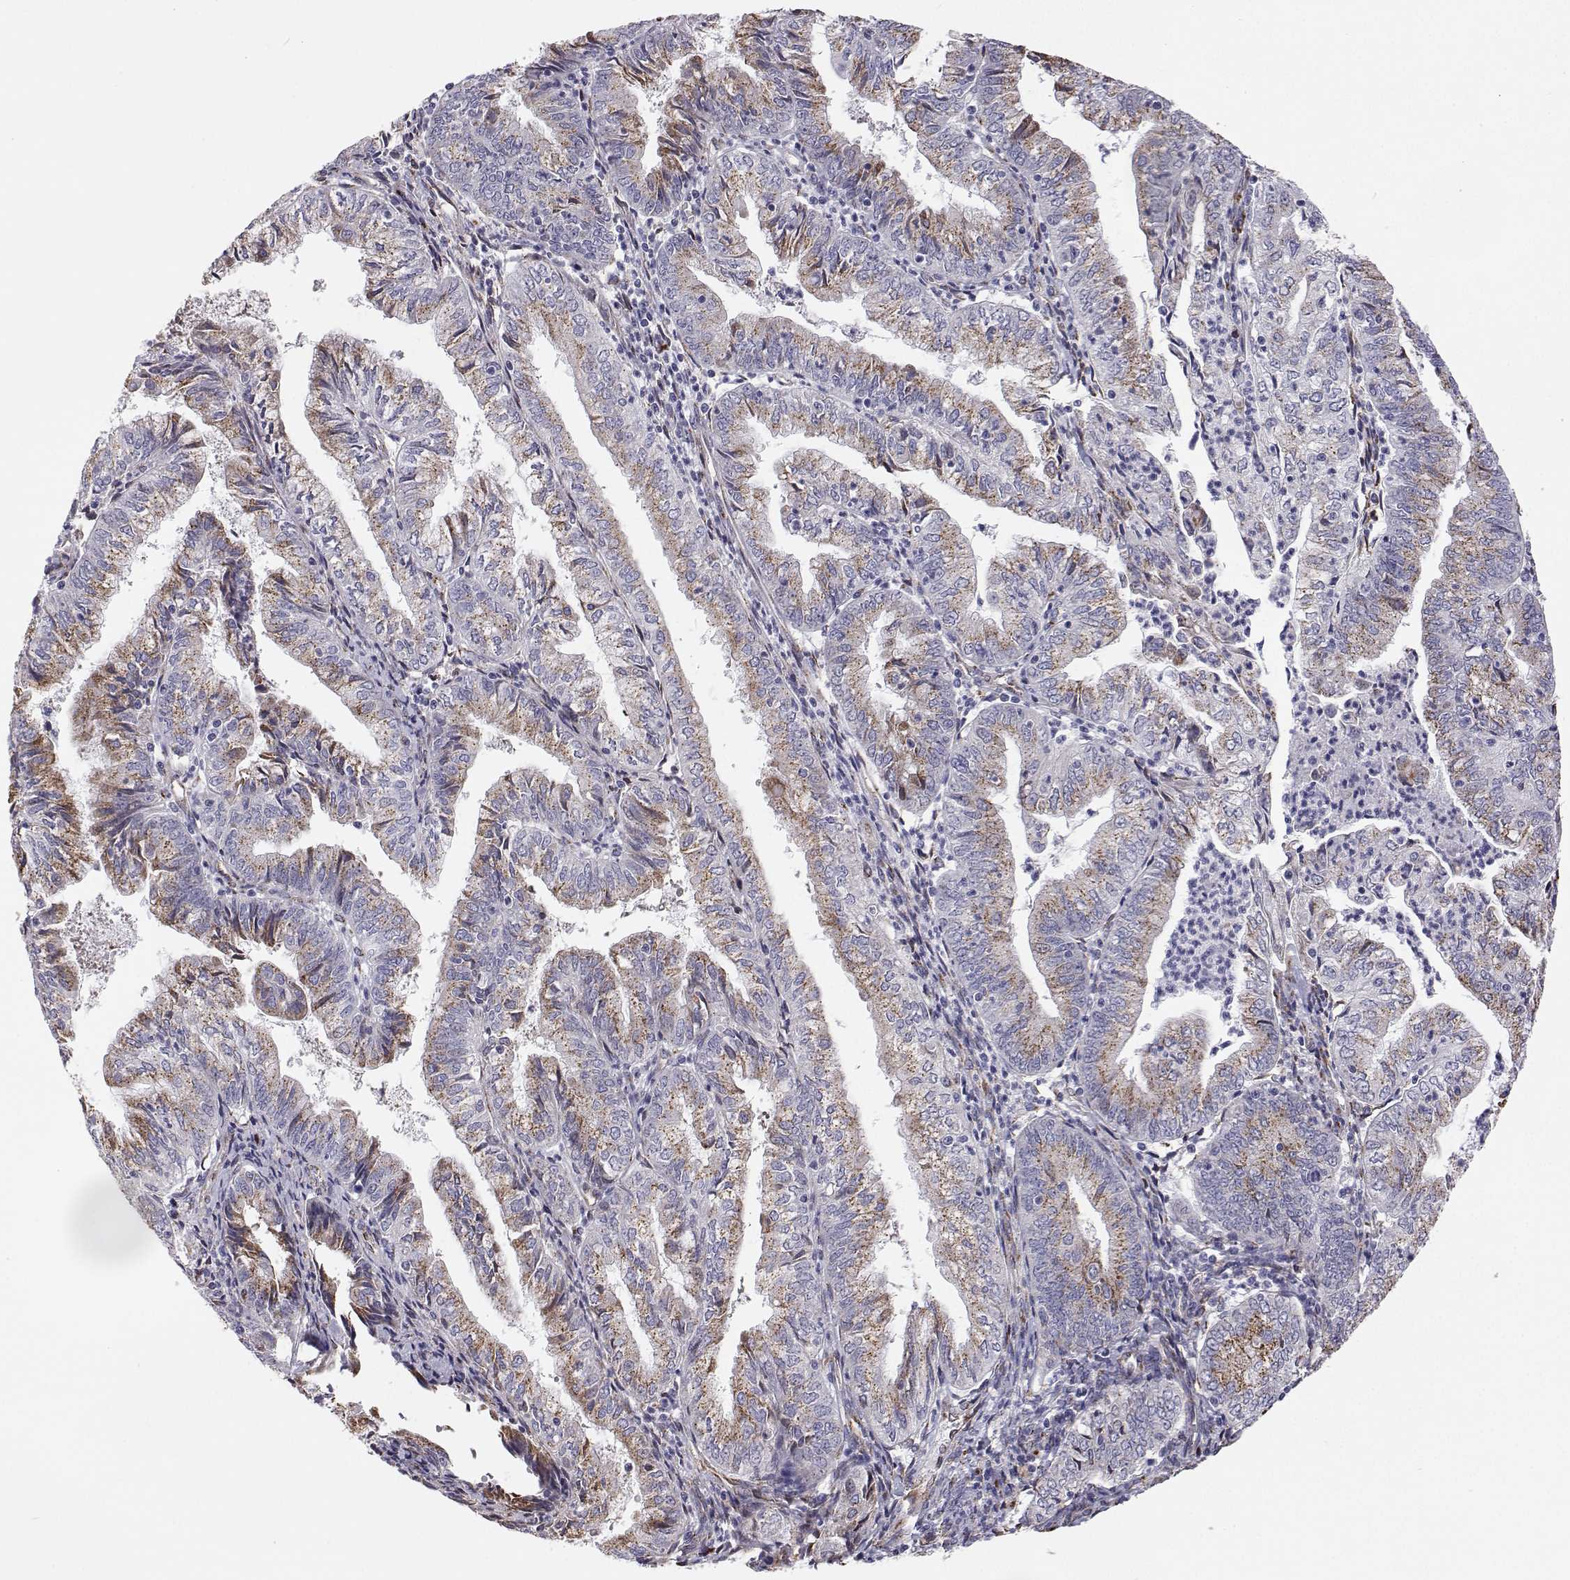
{"staining": {"intensity": "moderate", "quantity": "25%-75%", "location": "cytoplasmic/membranous"}, "tissue": "endometrial cancer", "cell_type": "Tumor cells", "image_type": "cancer", "snomed": [{"axis": "morphology", "description": "Adenocarcinoma, NOS"}, {"axis": "topography", "description": "Endometrium"}], "caption": "A brown stain highlights moderate cytoplasmic/membranous positivity of a protein in human endometrial cancer tumor cells. (IHC, brightfield microscopy, high magnification).", "gene": "STARD13", "patient": {"sex": "female", "age": 55}}